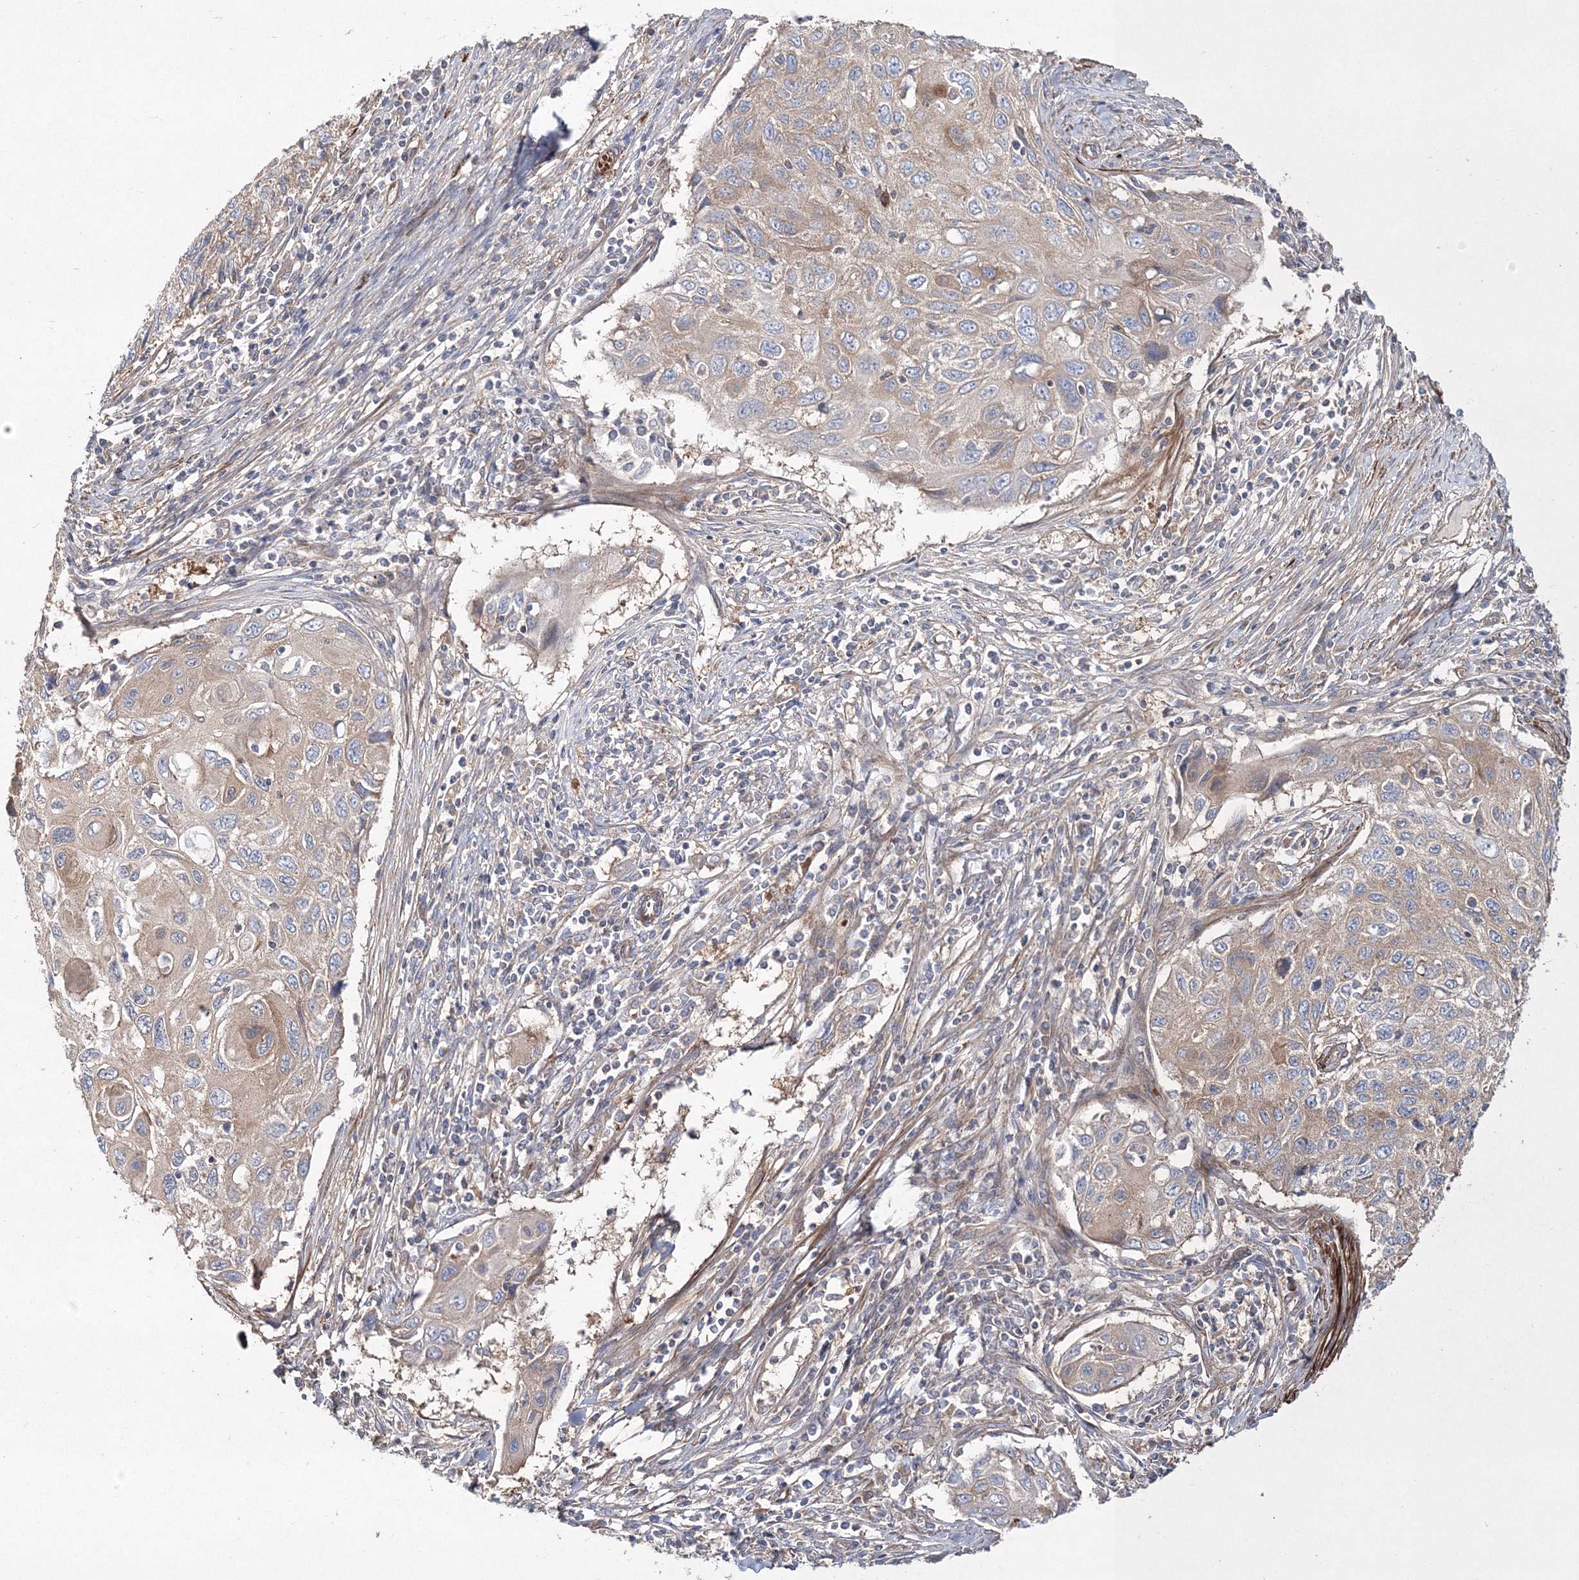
{"staining": {"intensity": "weak", "quantity": ">75%", "location": "cytoplasmic/membranous"}, "tissue": "cervical cancer", "cell_type": "Tumor cells", "image_type": "cancer", "snomed": [{"axis": "morphology", "description": "Squamous cell carcinoma, NOS"}, {"axis": "topography", "description": "Cervix"}], "caption": "High-power microscopy captured an IHC image of cervical squamous cell carcinoma, revealing weak cytoplasmic/membranous positivity in about >75% of tumor cells.", "gene": "ZSWIM6", "patient": {"sex": "female", "age": 70}}